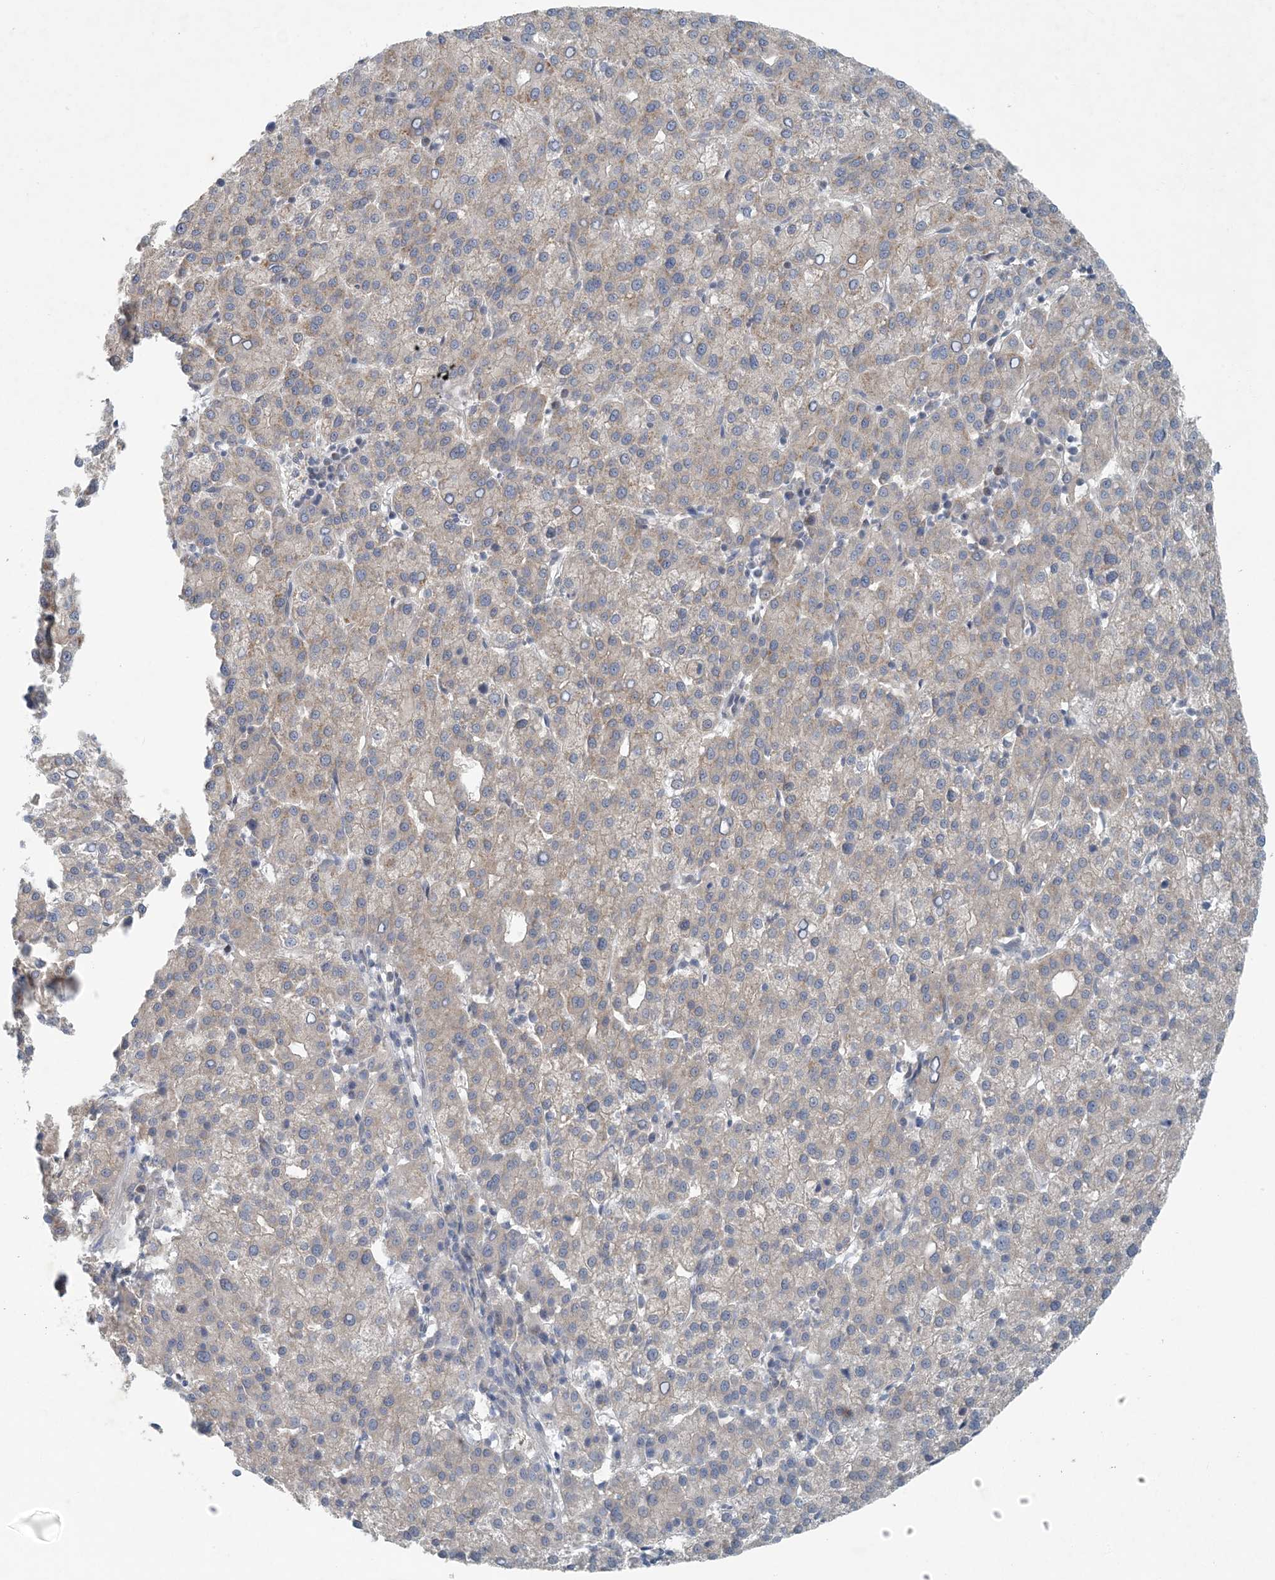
{"staining": {"intensity": "weak", "quantity": "<25%", "location": "cytoplasmic/membranous"}, "tissue": "liver cancer", "cell_type": "Tumor cells", "image_type": "cancer", "snomed": [{"axis": "morphology", "description": "Carcinoma, Hepatocellular, NOS"}, {"axis": "topography", "description": "Liver"}], "caption": "Liver cancer (hepatocellular carcinoma) was stained to show a protein in brown. There is no significant staining in tumor cells. (Stains: DAB immunohistochemistry with hematoxylin counter stain, Microscopy: brightfield microscopy at high magnification).", "gene": "HIKESHI", "patient": {"sex": "female", "age": 58}}